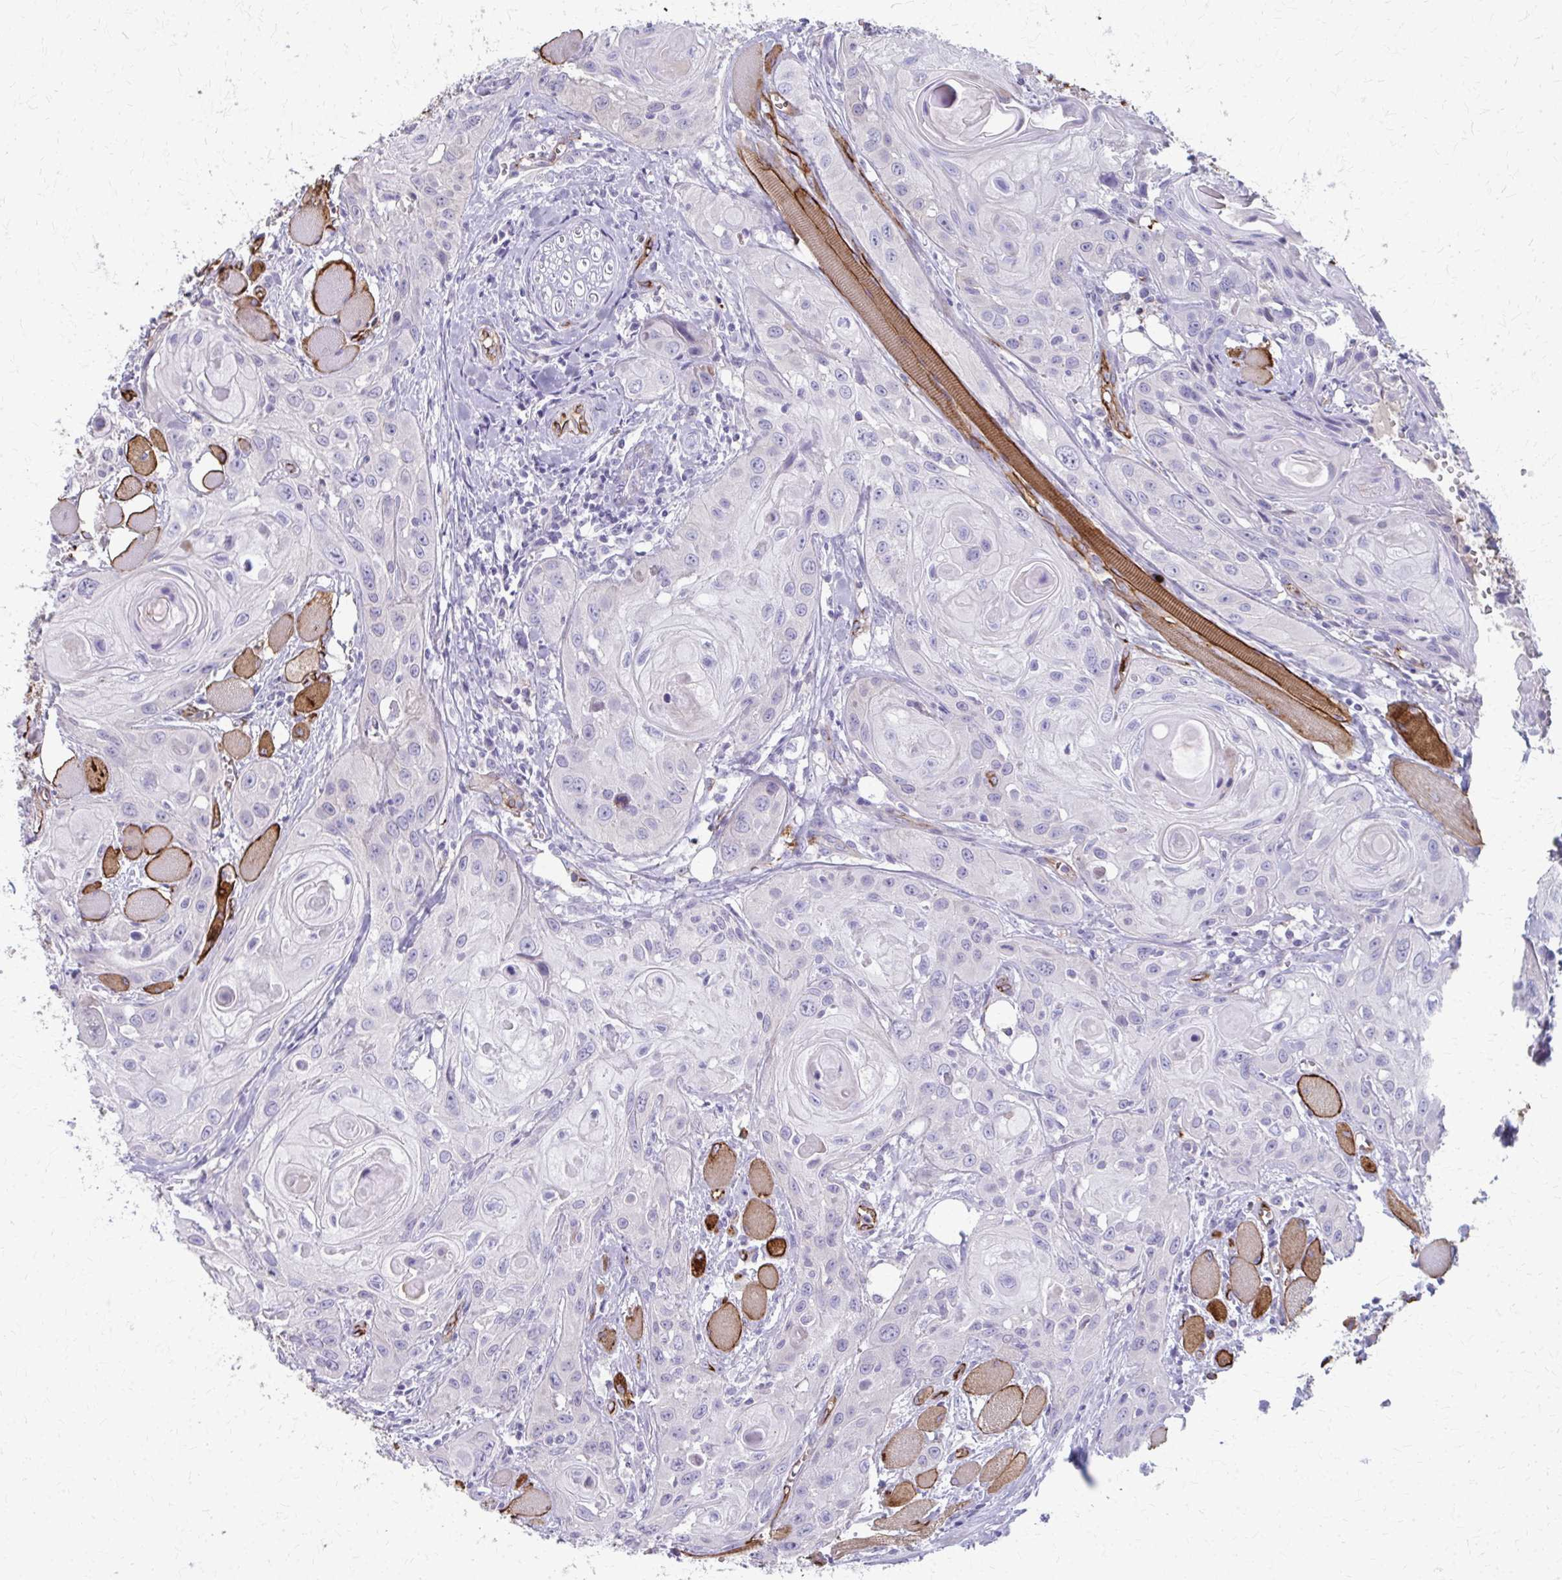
{"staining": {"intensity": "negative", "quantity": "none", "location": "none"}, "tissue": "head and neck cancer", "cell_type": "Tumor cells", "image_type": "cancer", "snomed": [{"axis": "morphology", "description": "Squamous cell carcinoma, NOS"}, {"axis": "topography", "description": "Oral tissue"}, {"axis": "topography", "description": "Head-Neck"}], "caption": "The IHC image has no significant expression in tumor cells of head and neck cancer (squamous cell carcinoma) tissue.", "gene": "ADIPOQ", "patient": {"sex": "male", "age": 58}}